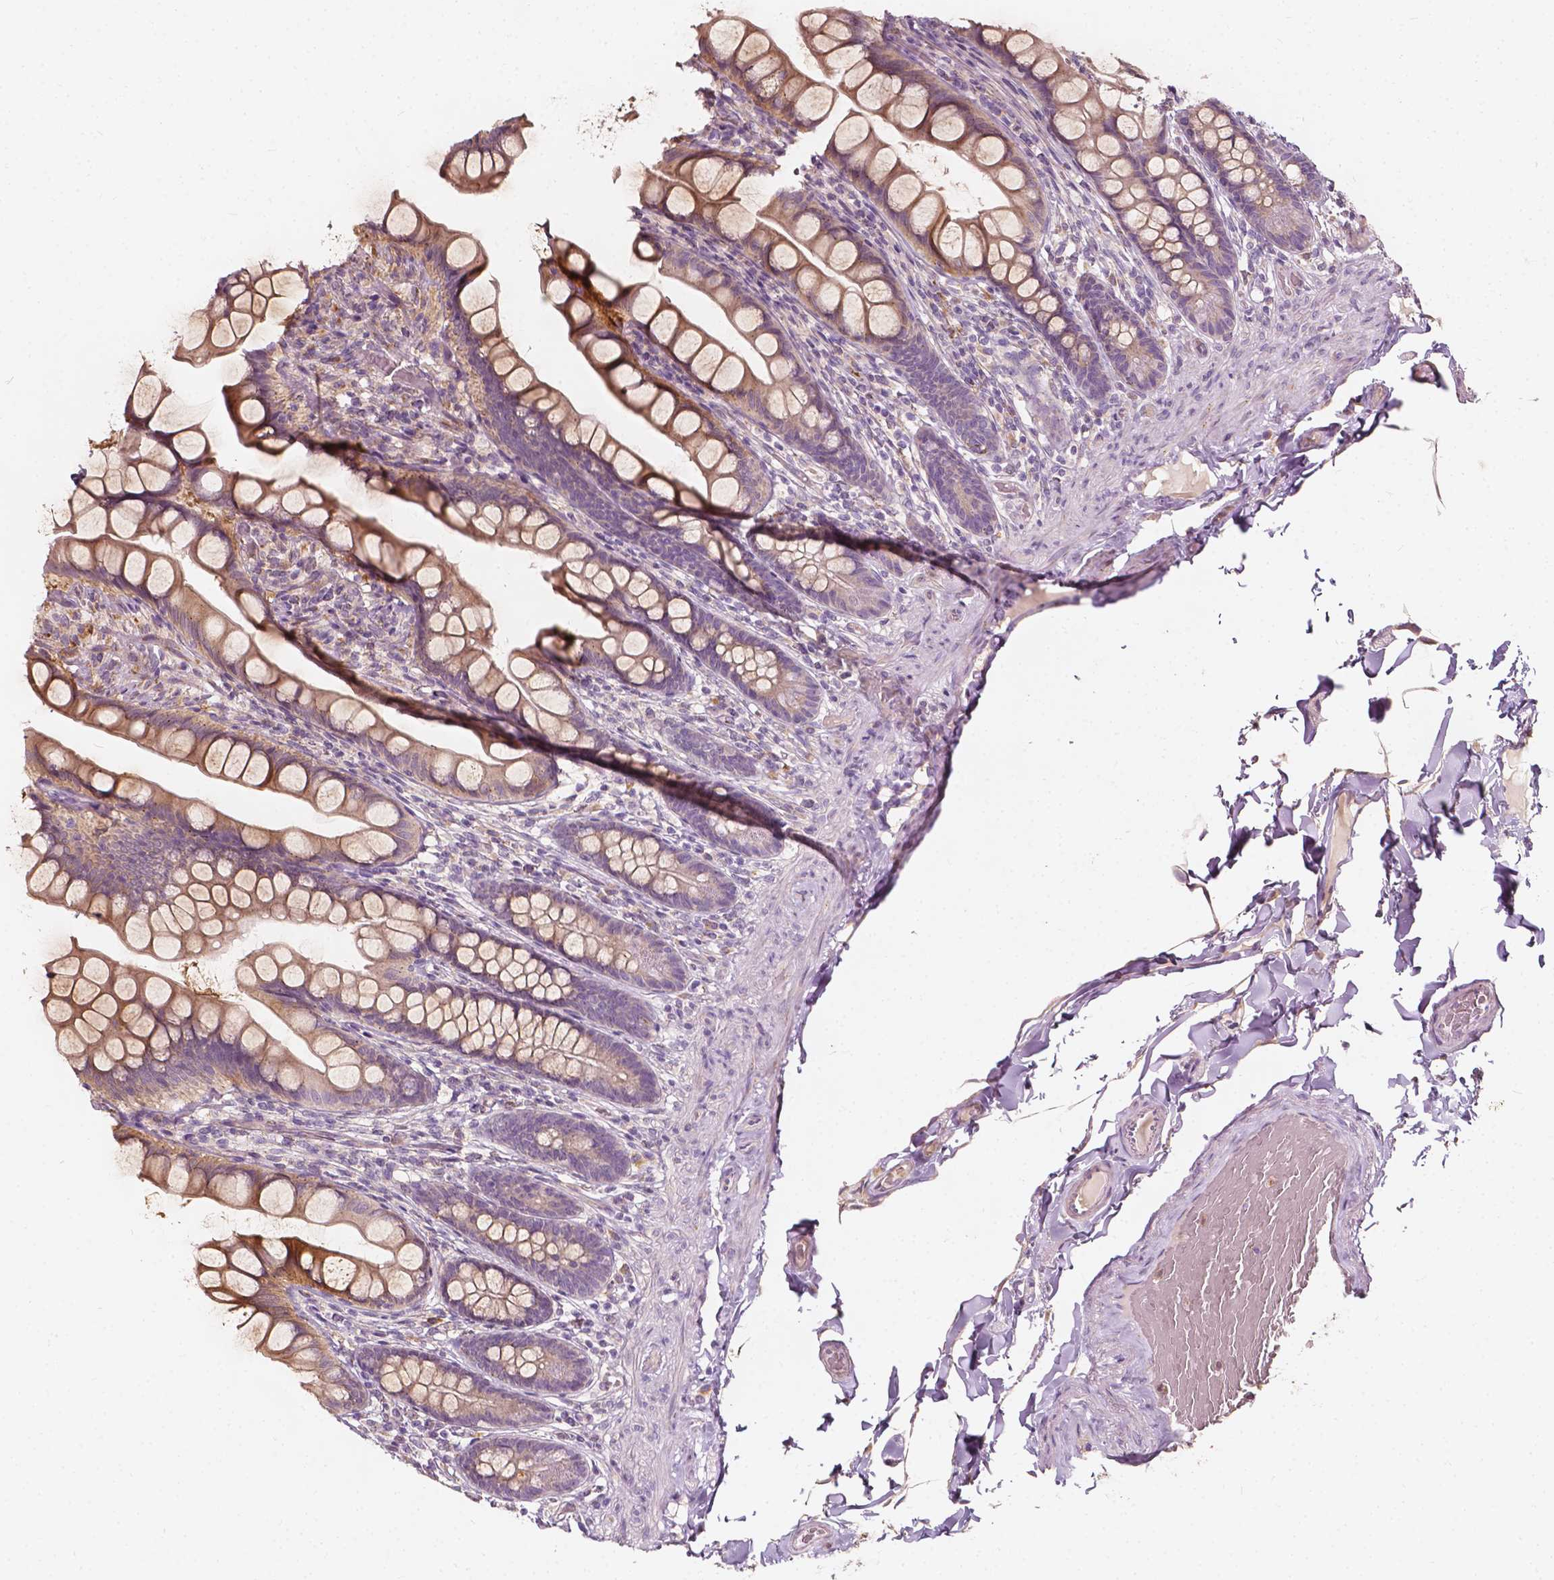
{"staining": {"intensity": "moderate", "quantity": ">75%", "location": "cytoplasmic/membranous"}, "tissue": "small intestine", "cell_type": "Glandular cells", "image_type": "normal", "snomed": [{"axis": "morphology", "description": "Normal tissue, NOS"}, {"axis": "topography", "description": "Small intestine"}], "caption": "Immunohistochemical staining of normal small intestine reveals medium levels of moderate cytoplasmic/membranous expression in approximately >75% of glandular cells.", "gene": "NPC1L1", "patient": {"sex": "male", "age": 70}}